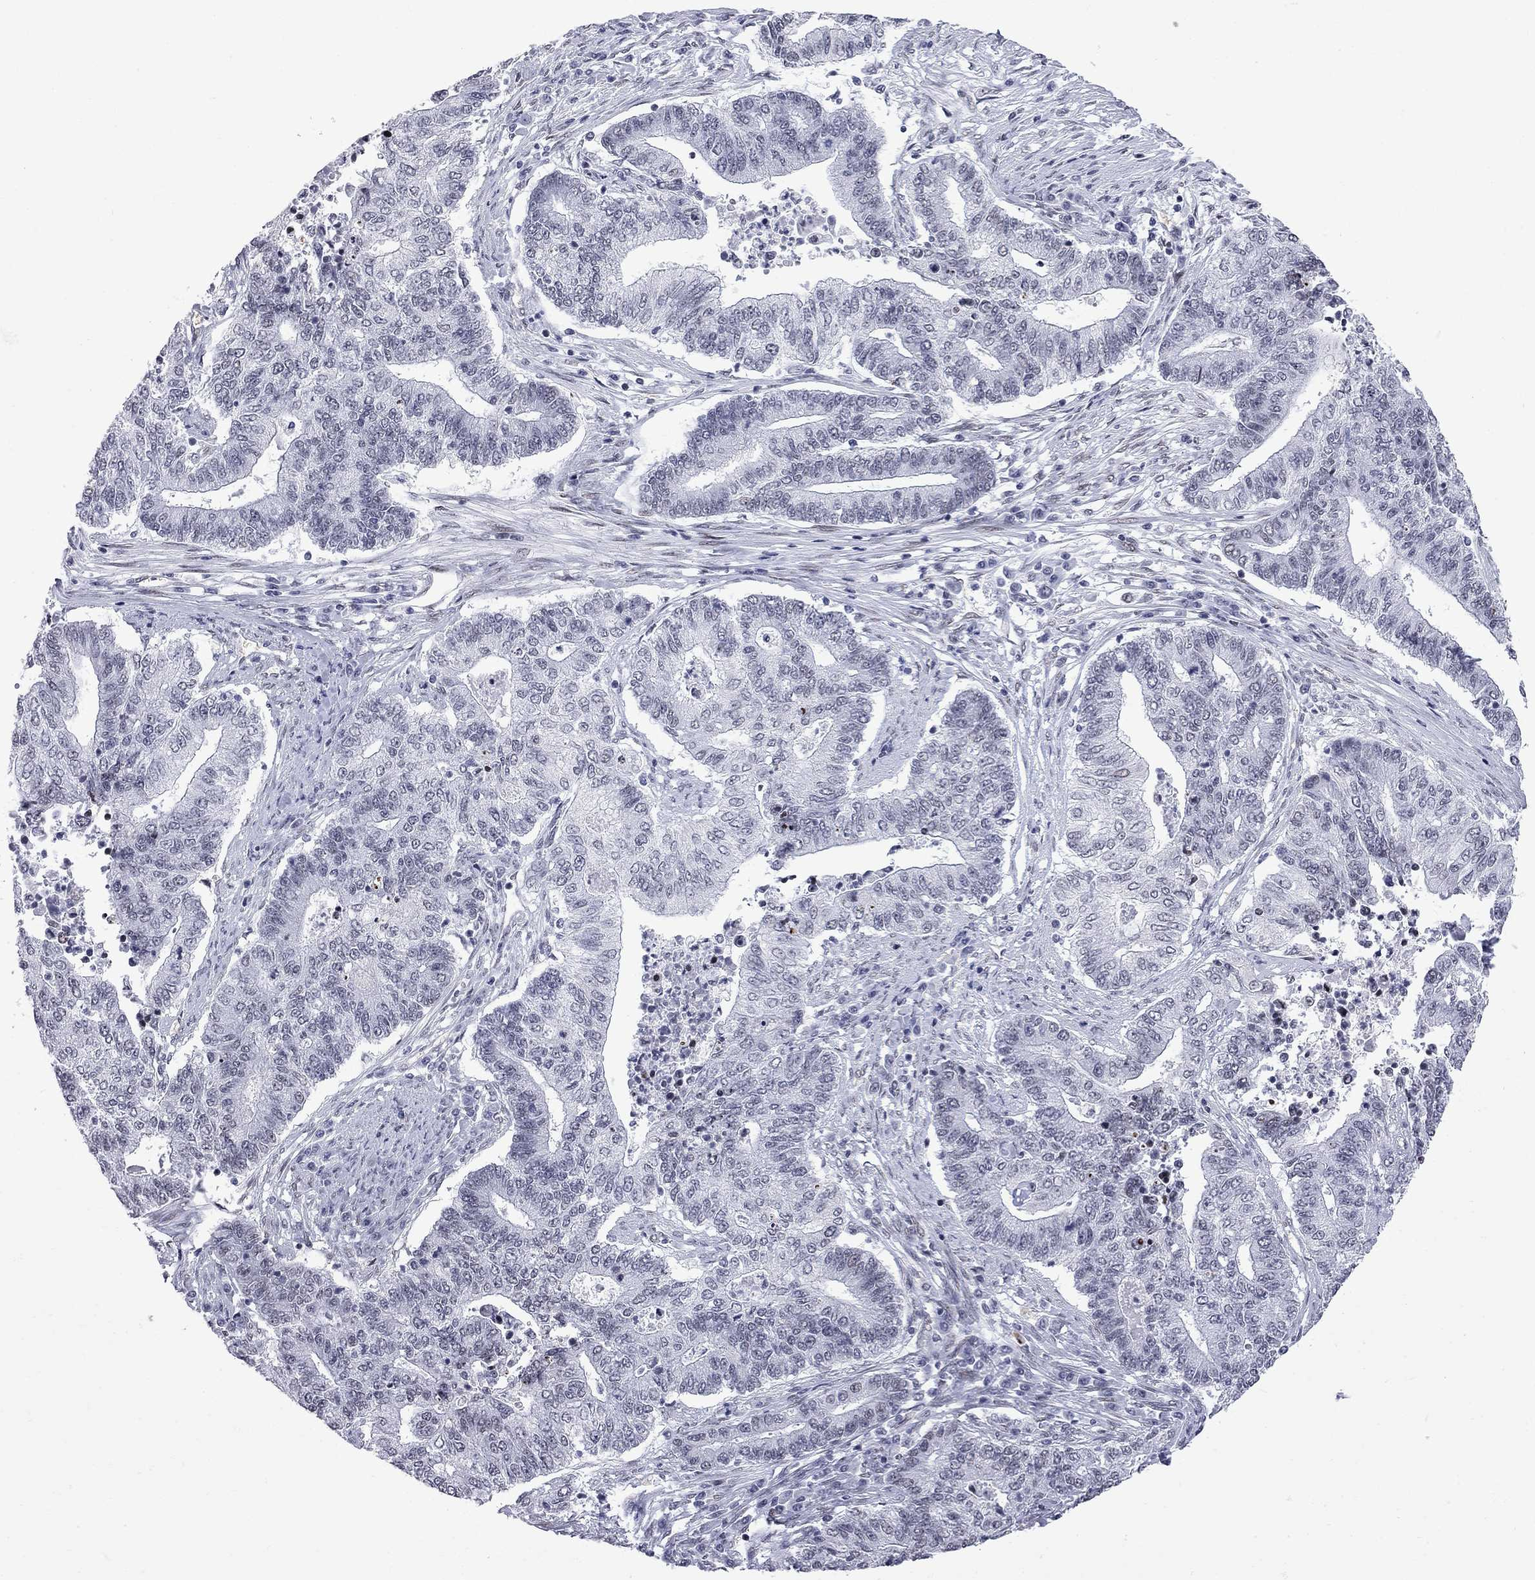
{"staining": {"intensity": "negative", "quantity": "none", "location": "none"}, "tissue": "endometrial cancer", "cell_type": "Tumor cells", "image_type": "cancer", "snomed": [{"axis": "morphology", "description": "Adenocarcinoma, NOS"}, {"axis": "topography", "description": "Uterus"}, {"axis": "topography", "description": "Endometrium"}], "caption": "A high-resolution image shows immunohistochemistry staining of endometrial cancer (adenocarcinoma), which displays no significant positivity in tumor cells. (DAB IHC visualized using brightfield microscopy, high magnification).", "gene": "ZBTB47", "patient": {"sex": "female", "age": 54}}